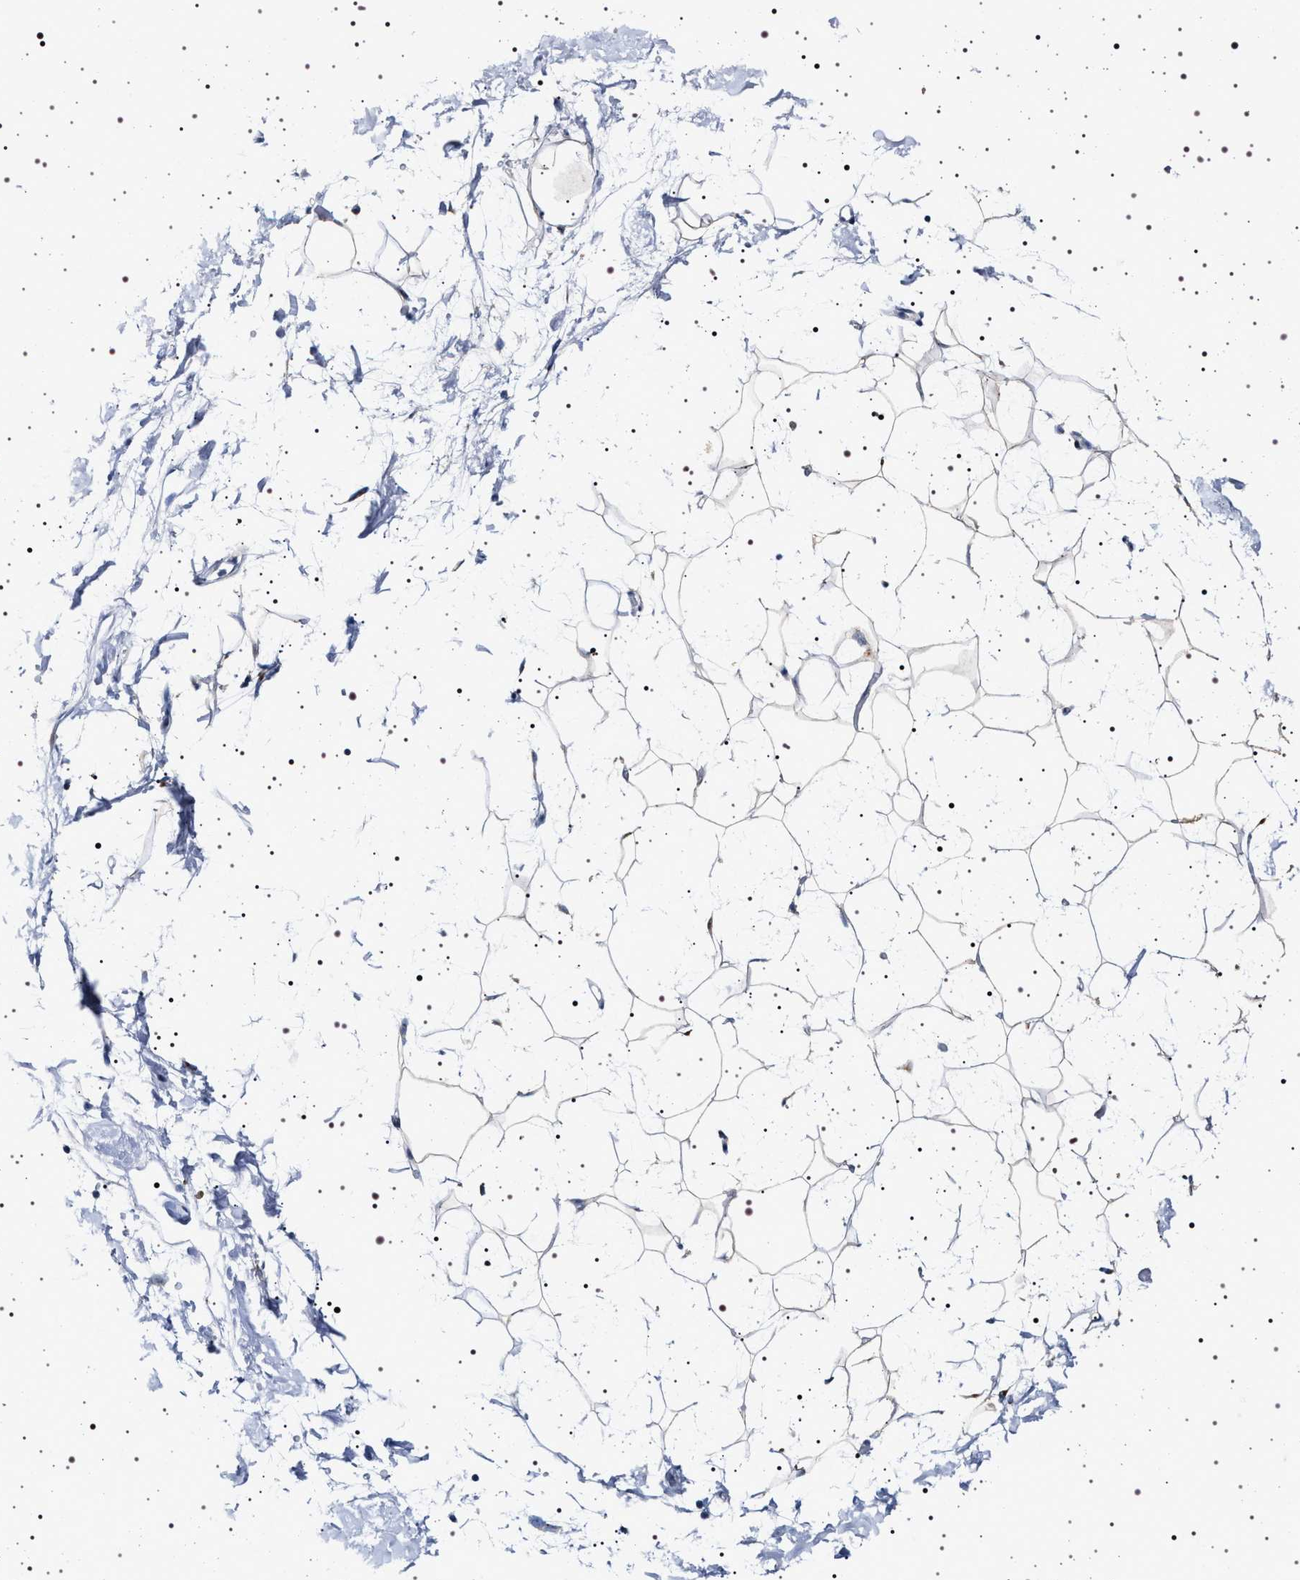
{"staining": {"intensity": "negative", "quantity": "none", "location": "none"}, "tissue": "adipose tissue", "cell_type": "Adipocytes", "image_type": "normal", "snomed": [{"axis": "morphology", "description": "Normal tissue, NOS"}, {"axis": "topography", "description": "Soft tissue"}], "caption": "High power microscopy histopathology image of an immunohistochemistry photomicrograph of benign adipose tissue, revealing no significant positivity in adipocytes.", "gene": "NAALADL2", "patient": {"sex": "male", "age": 72}}